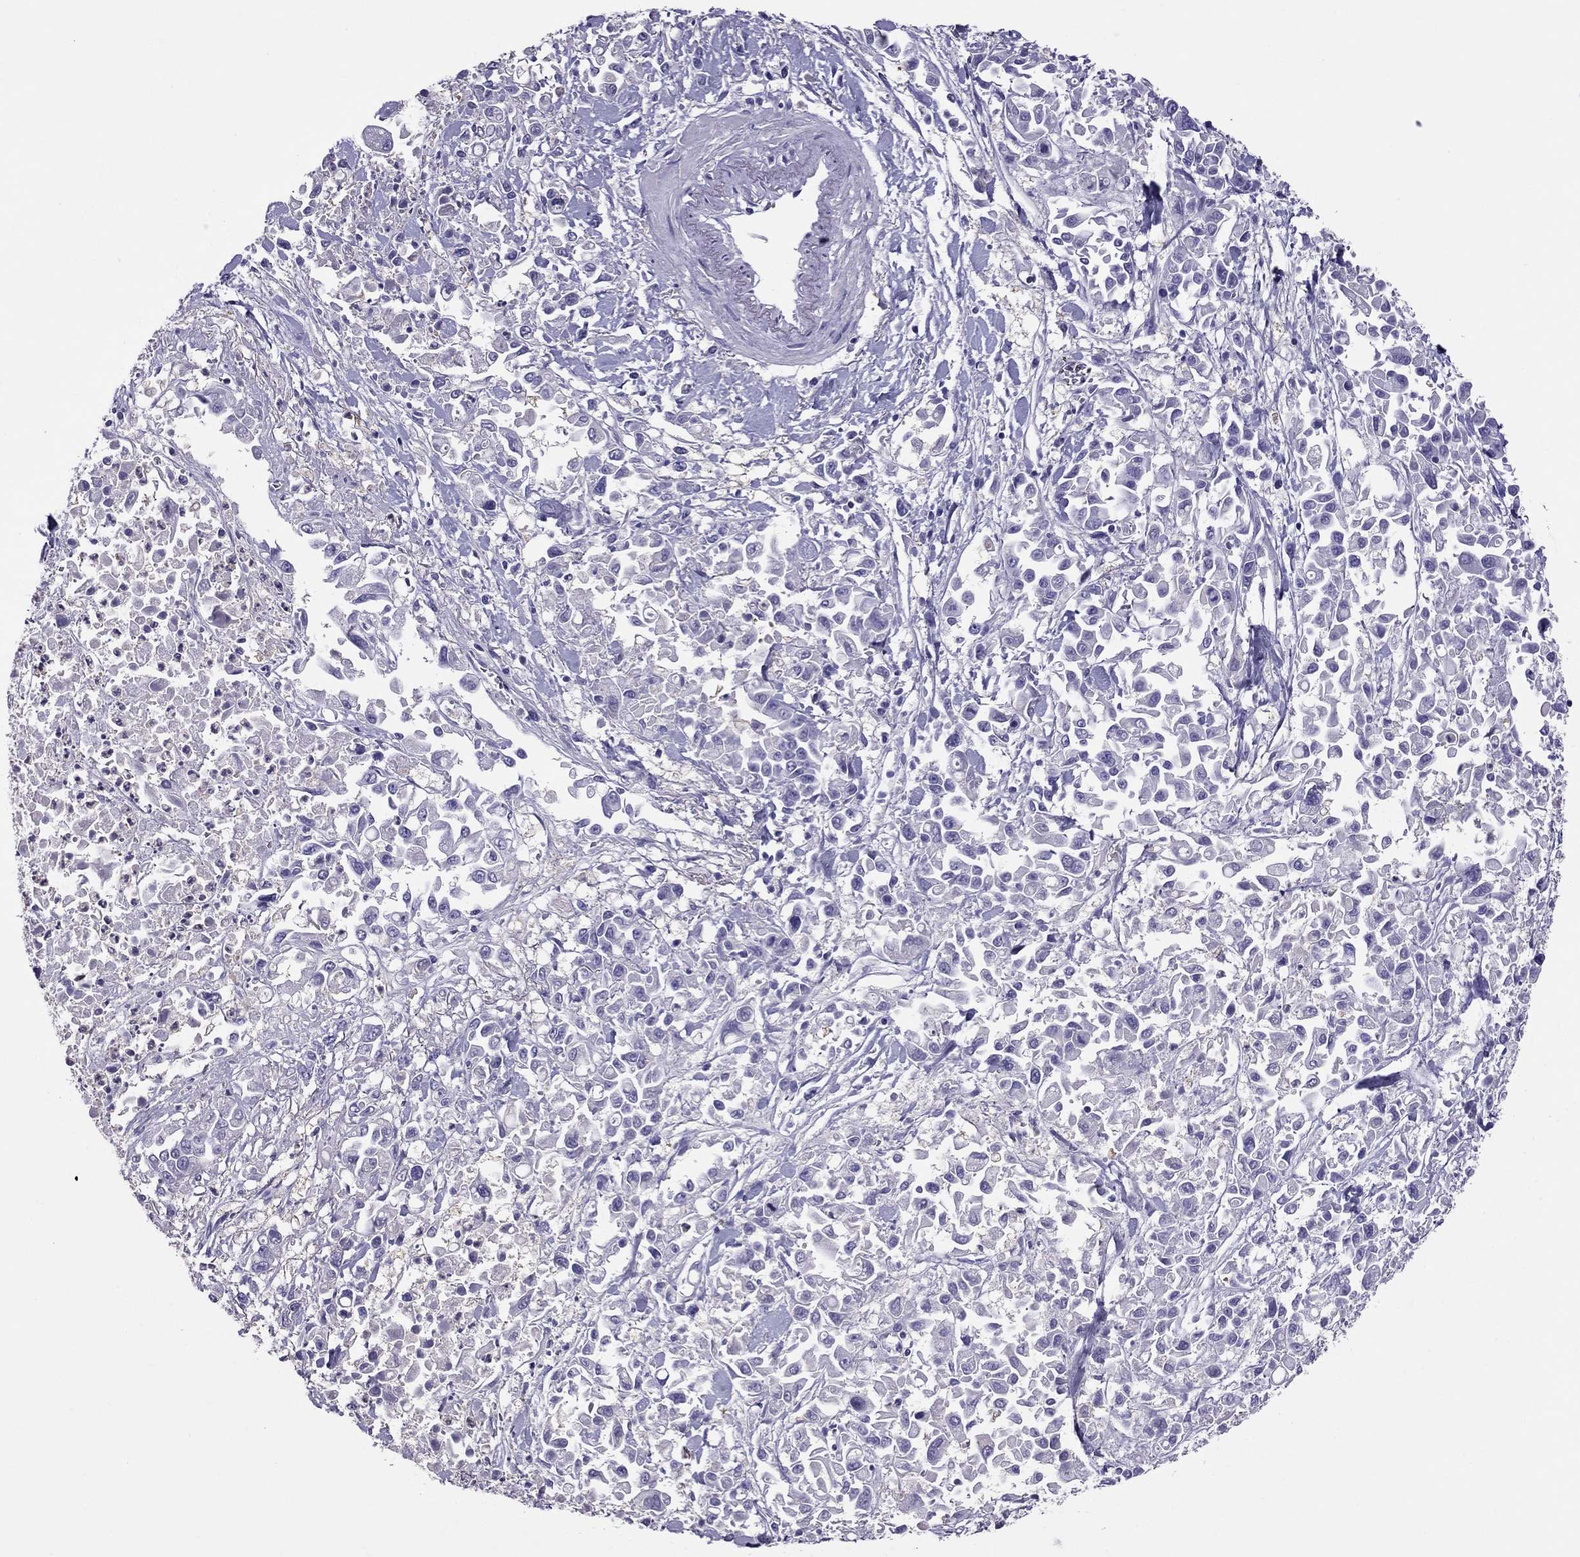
{"staining": {"intensity": "negative", "quantity": "none", "location": "none"}, "tissue": "pancreatic cancer", "cell_type": "Tumor cells", "image_type": "cancer", "snomed": [{"axis": "morphology", "description": "Adenocarcinoma, NOS"}, {"axis": "topography", "description": "Pancreas"}], "caption": "Immunohistochemistry (IHC) photomicrograph of neoplastic tissue: pancreatic cancer stained with DAB displays no significant protein positivity in tumor cells.", "gene": "TEX22", "patient": {"sex": "female", "age": 83}}